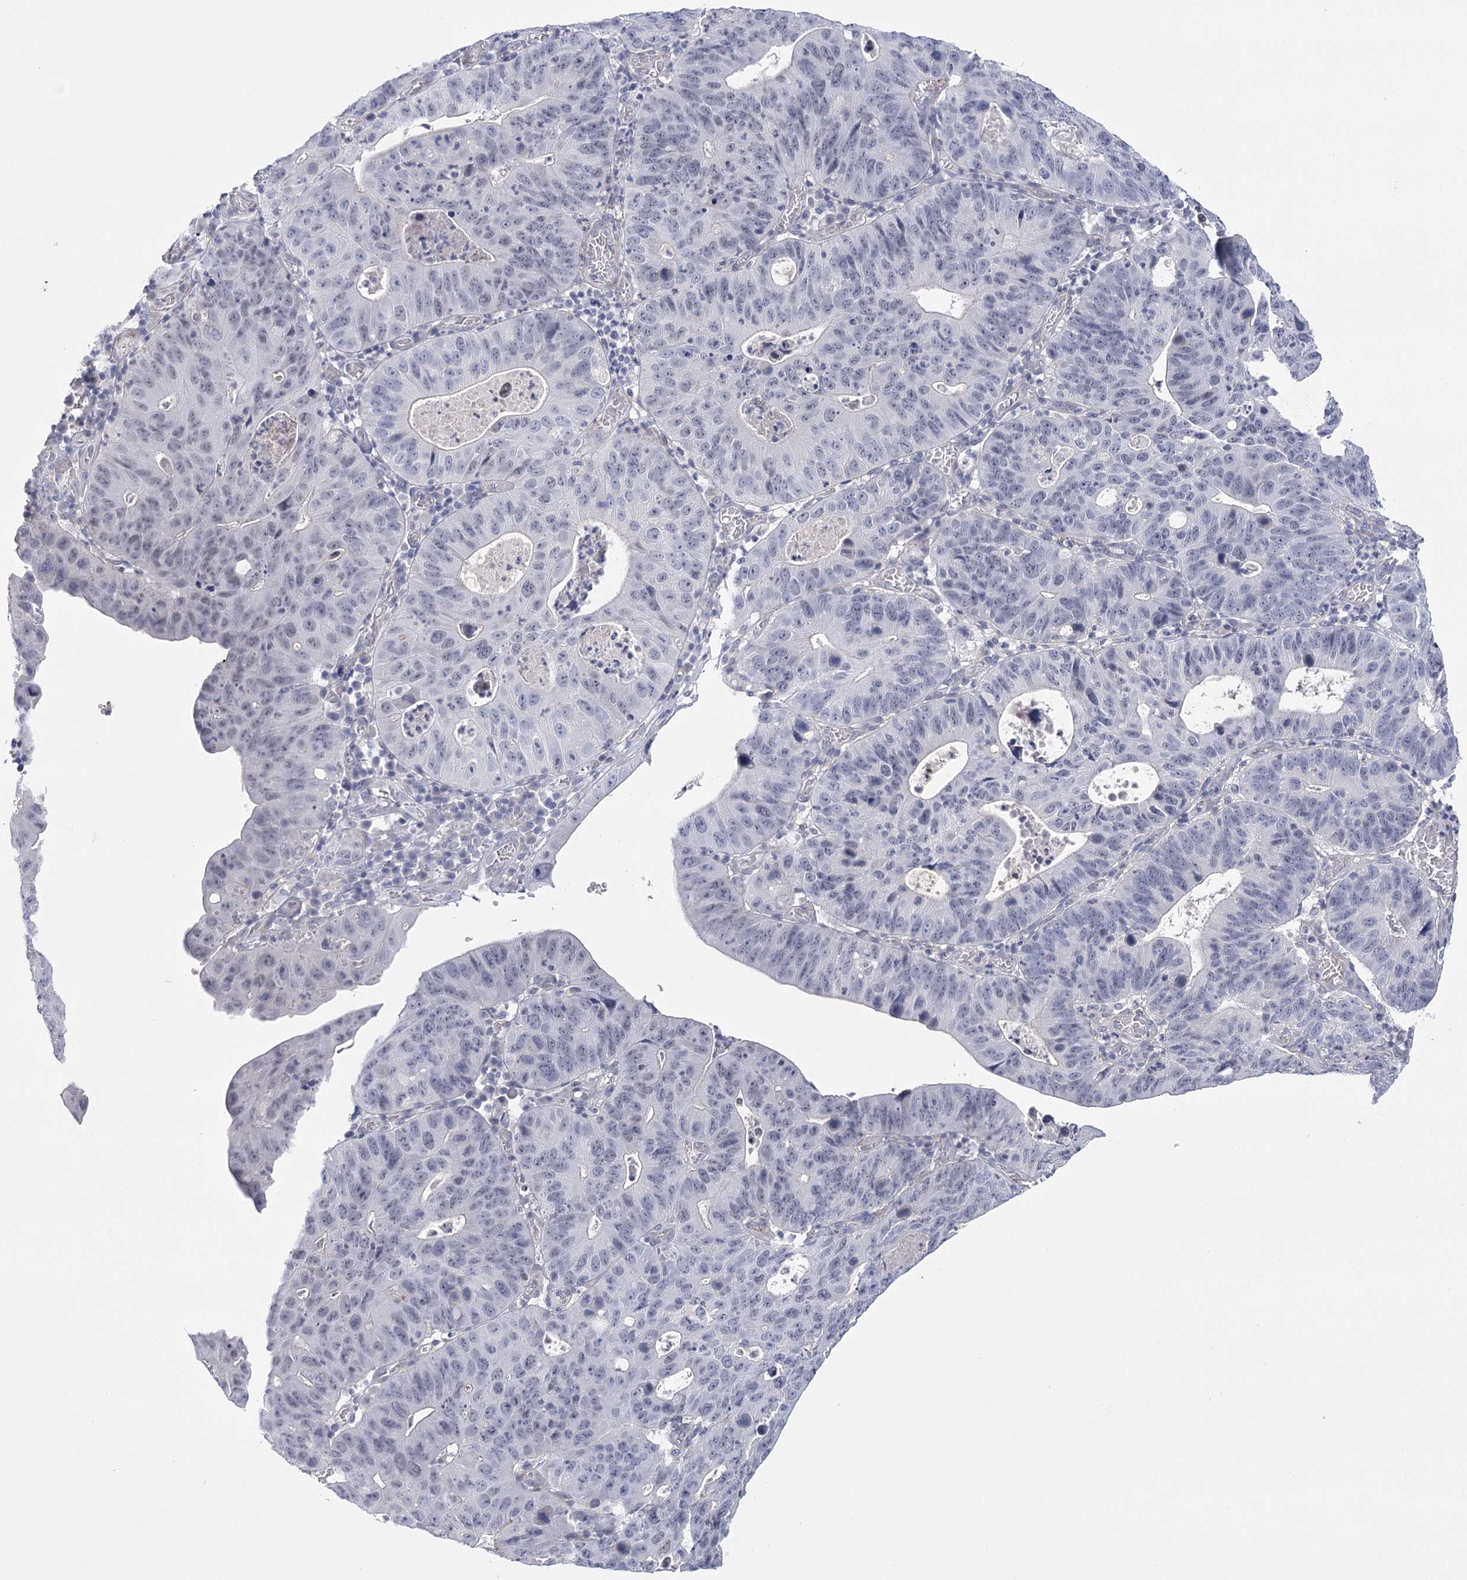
{"staining": {"intensity": "negative", "quantity": "none", "location": "none"}, "tissue": "stomach cancer", "cell_type": "Tumor cells", "image_type": "cancer", "snomed": [{"axis": "morphology", "description": "Adenocarcinoma, NOS"}, {"axis": "topography", "description": "Stomach"}], "caption": "This is an immunohistochemistry (IHC) micrograph of human stomach cancer (adenocarcinoma). There is no expression in tumor cells.", "gene": "FAM76B", "patient": {"sex": "male", "age": 59}}